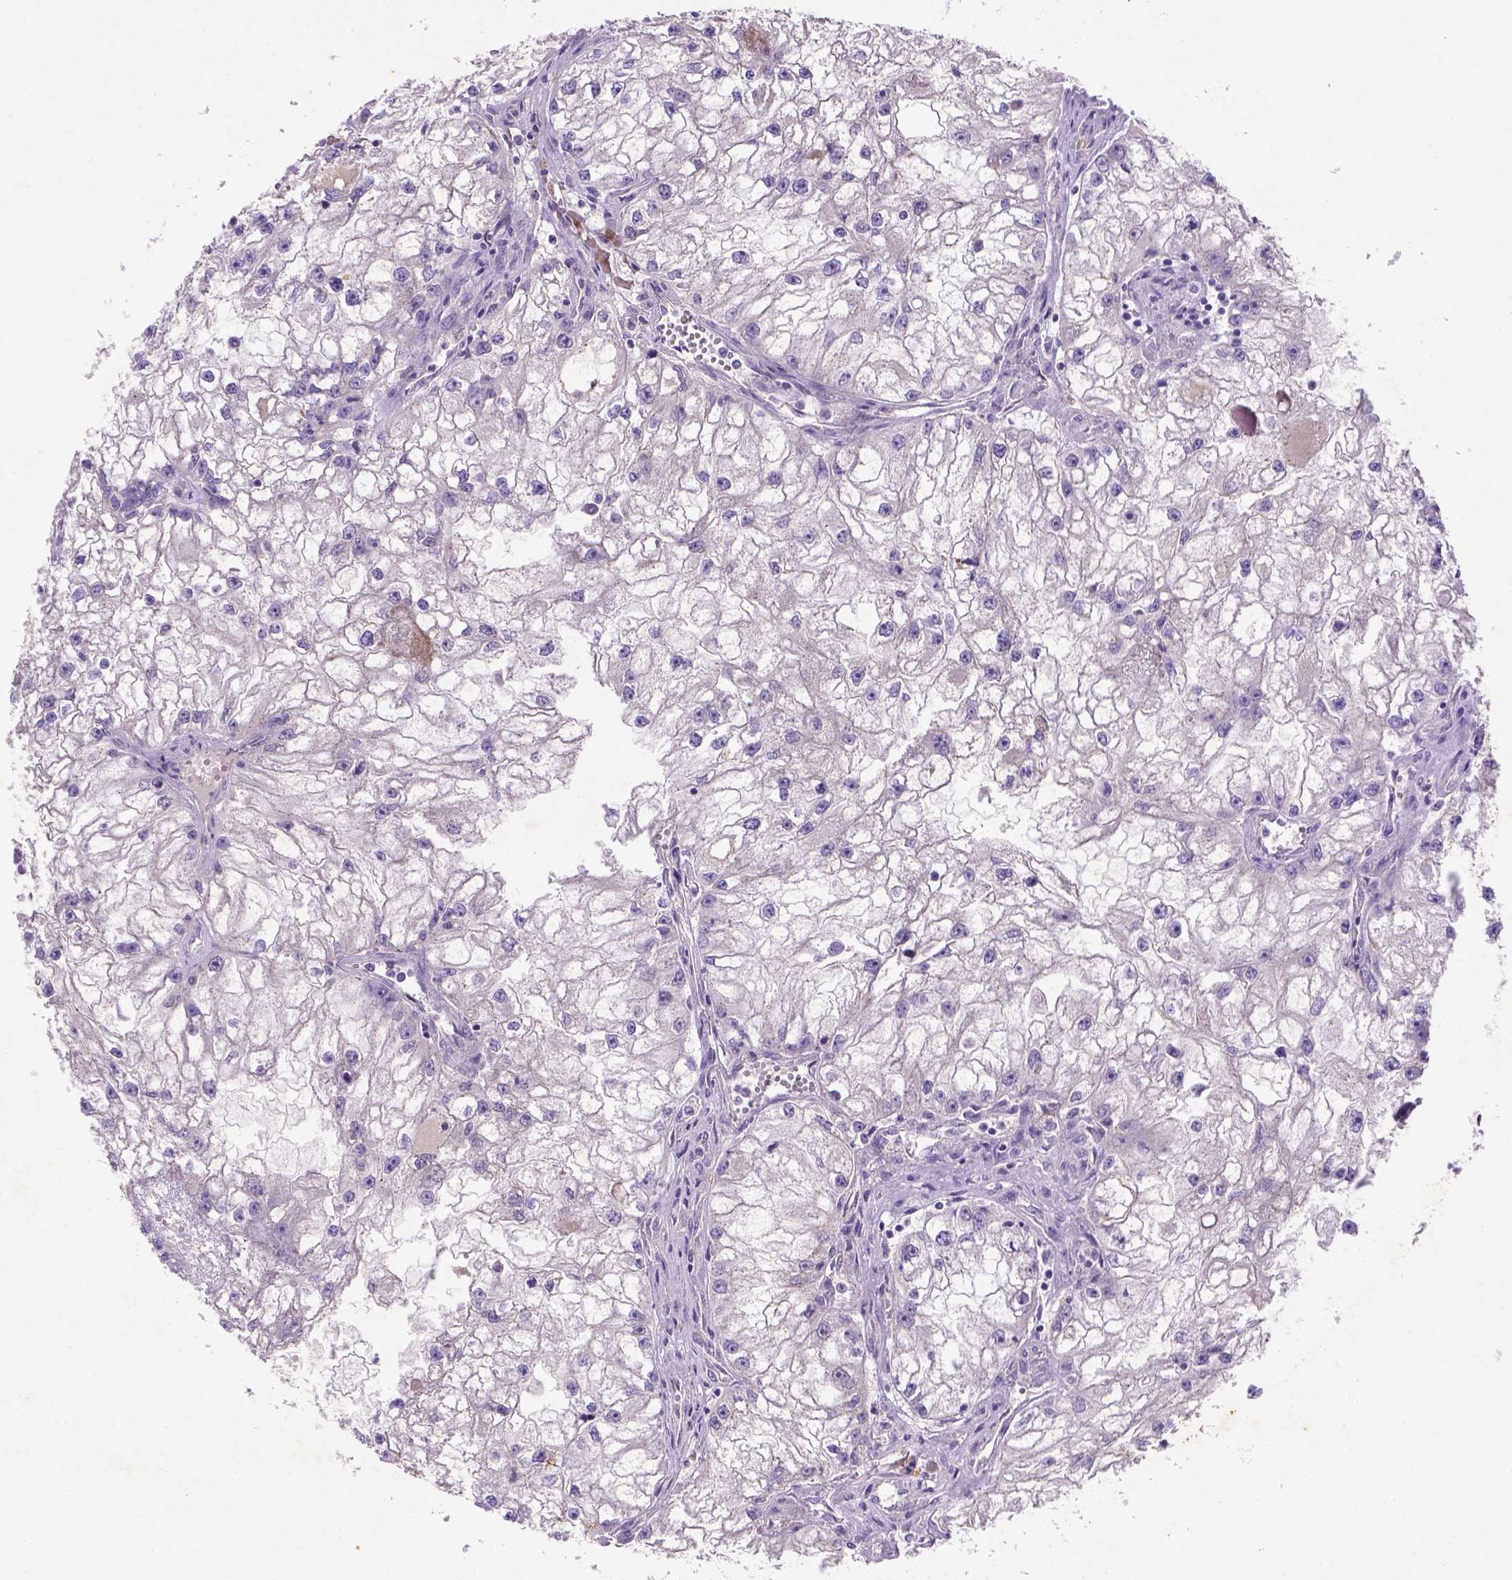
{"staining": {"intensity": "negative", "quantity": "none", "location": "none"}, "tissue": "renal cancer", "cell_type": "Tumor cells", "image_type": "cancer", "snomed": [{"axis": "morphology", "description": "Adenocarcinoma, NOS"}, {"axis": "topography", "description": "Kidney"}], "caption": "Adenocarcinoma (renal) stained for a protein using immunohistochemistry demonstrates no expression tumor cells.", "gene": "NUDT2", "patient": {"sex": "male", "age": 59}}